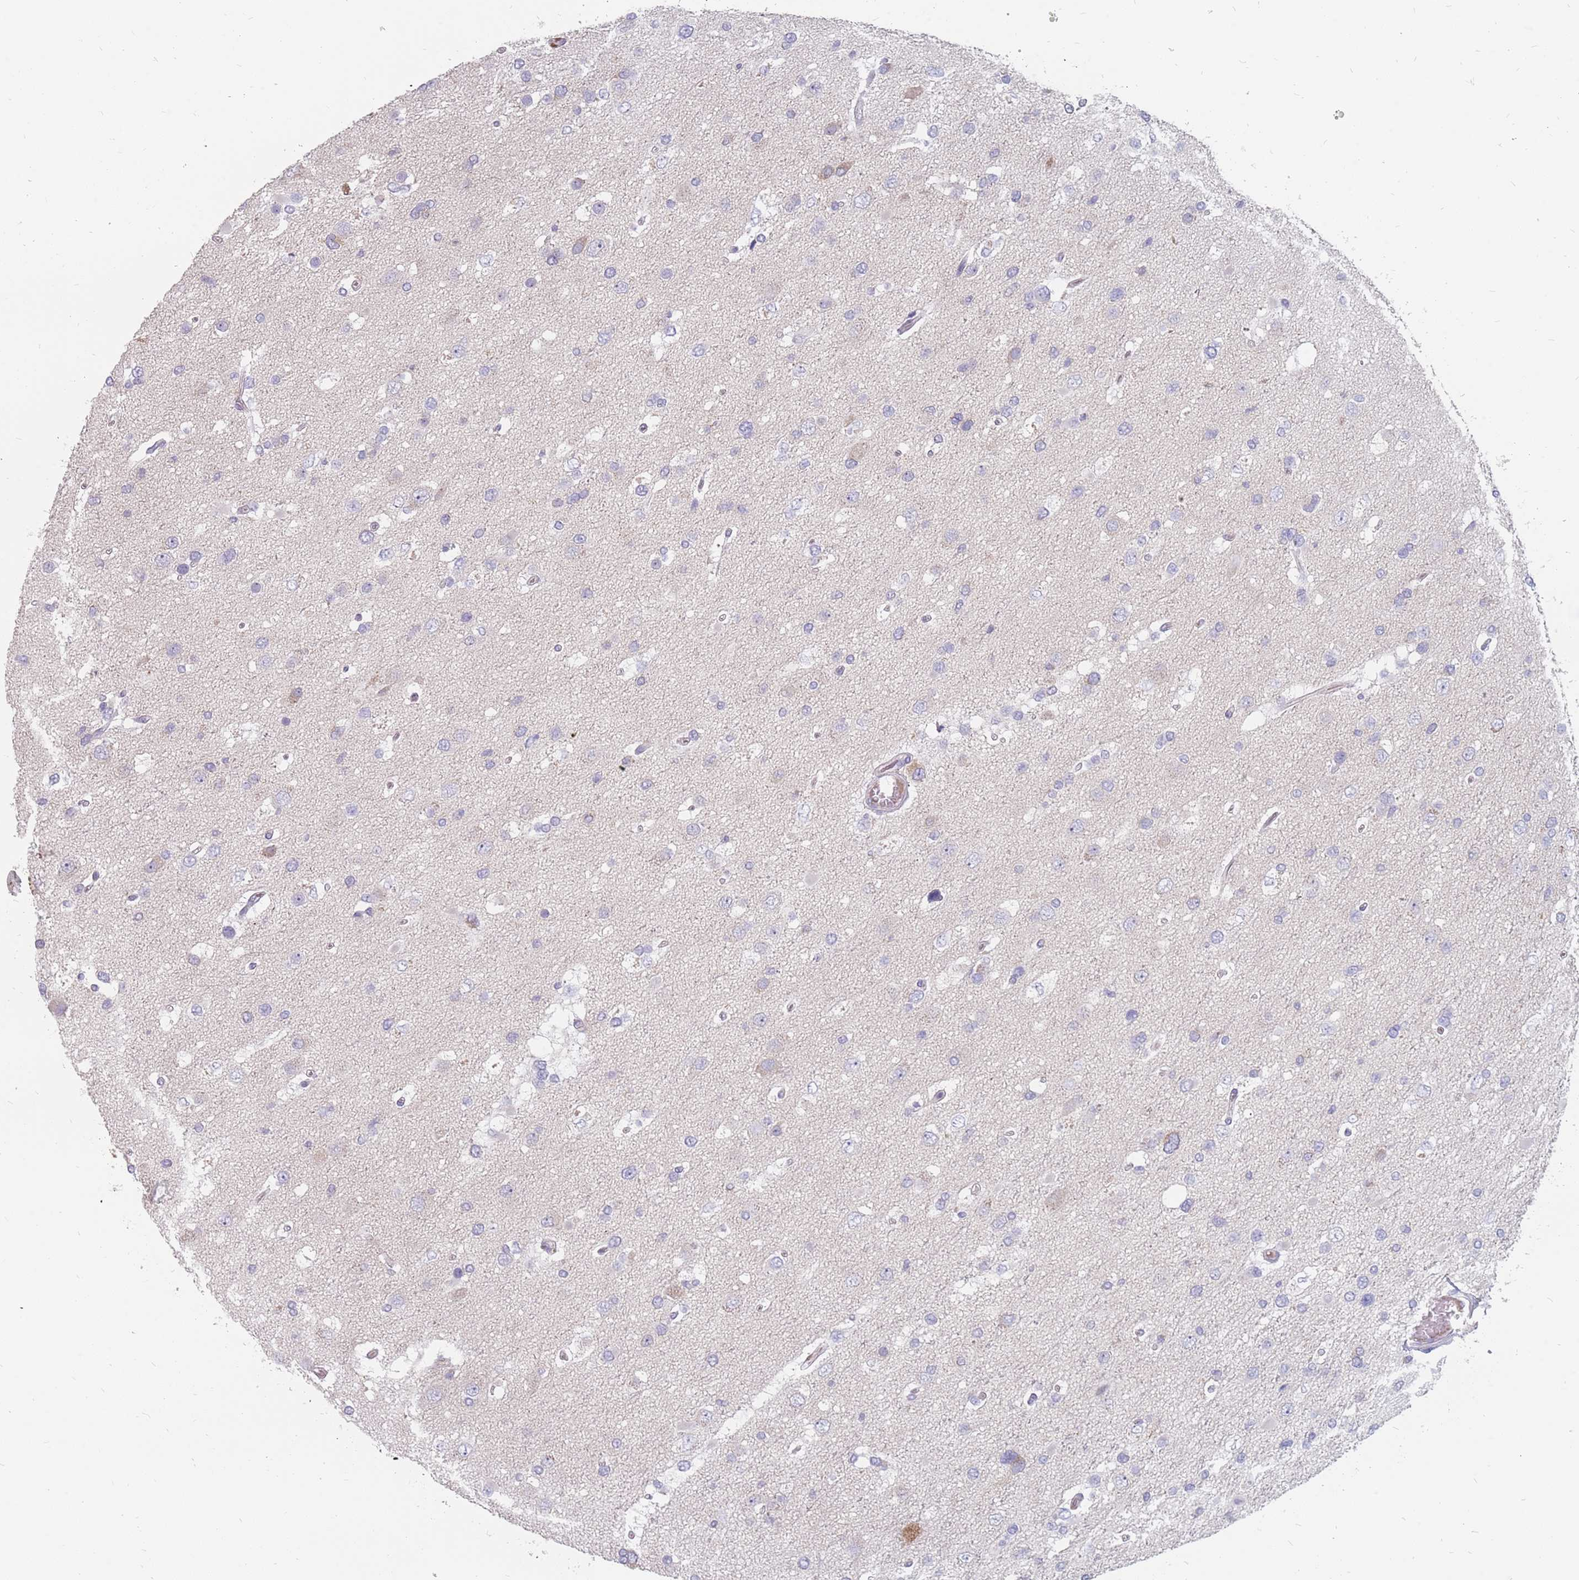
{"staining": {"intensity": "negative", "quantity": "none", "location": "none"}, "tissue": "glioma", "cell_type": "Tumor cells", "image_type": "cancer", "snomed": [{"axis": "morphology", "description": "Glioma, malignant, High grade"}, {"axis": "topography", "description": "Brain"}], "caption": "This is a image of immunohistochemistry staining of glioma, which shows no staining in tumor cells.", "gene": "CMTR2", "patient": {"sex": "male", "age": 53}}